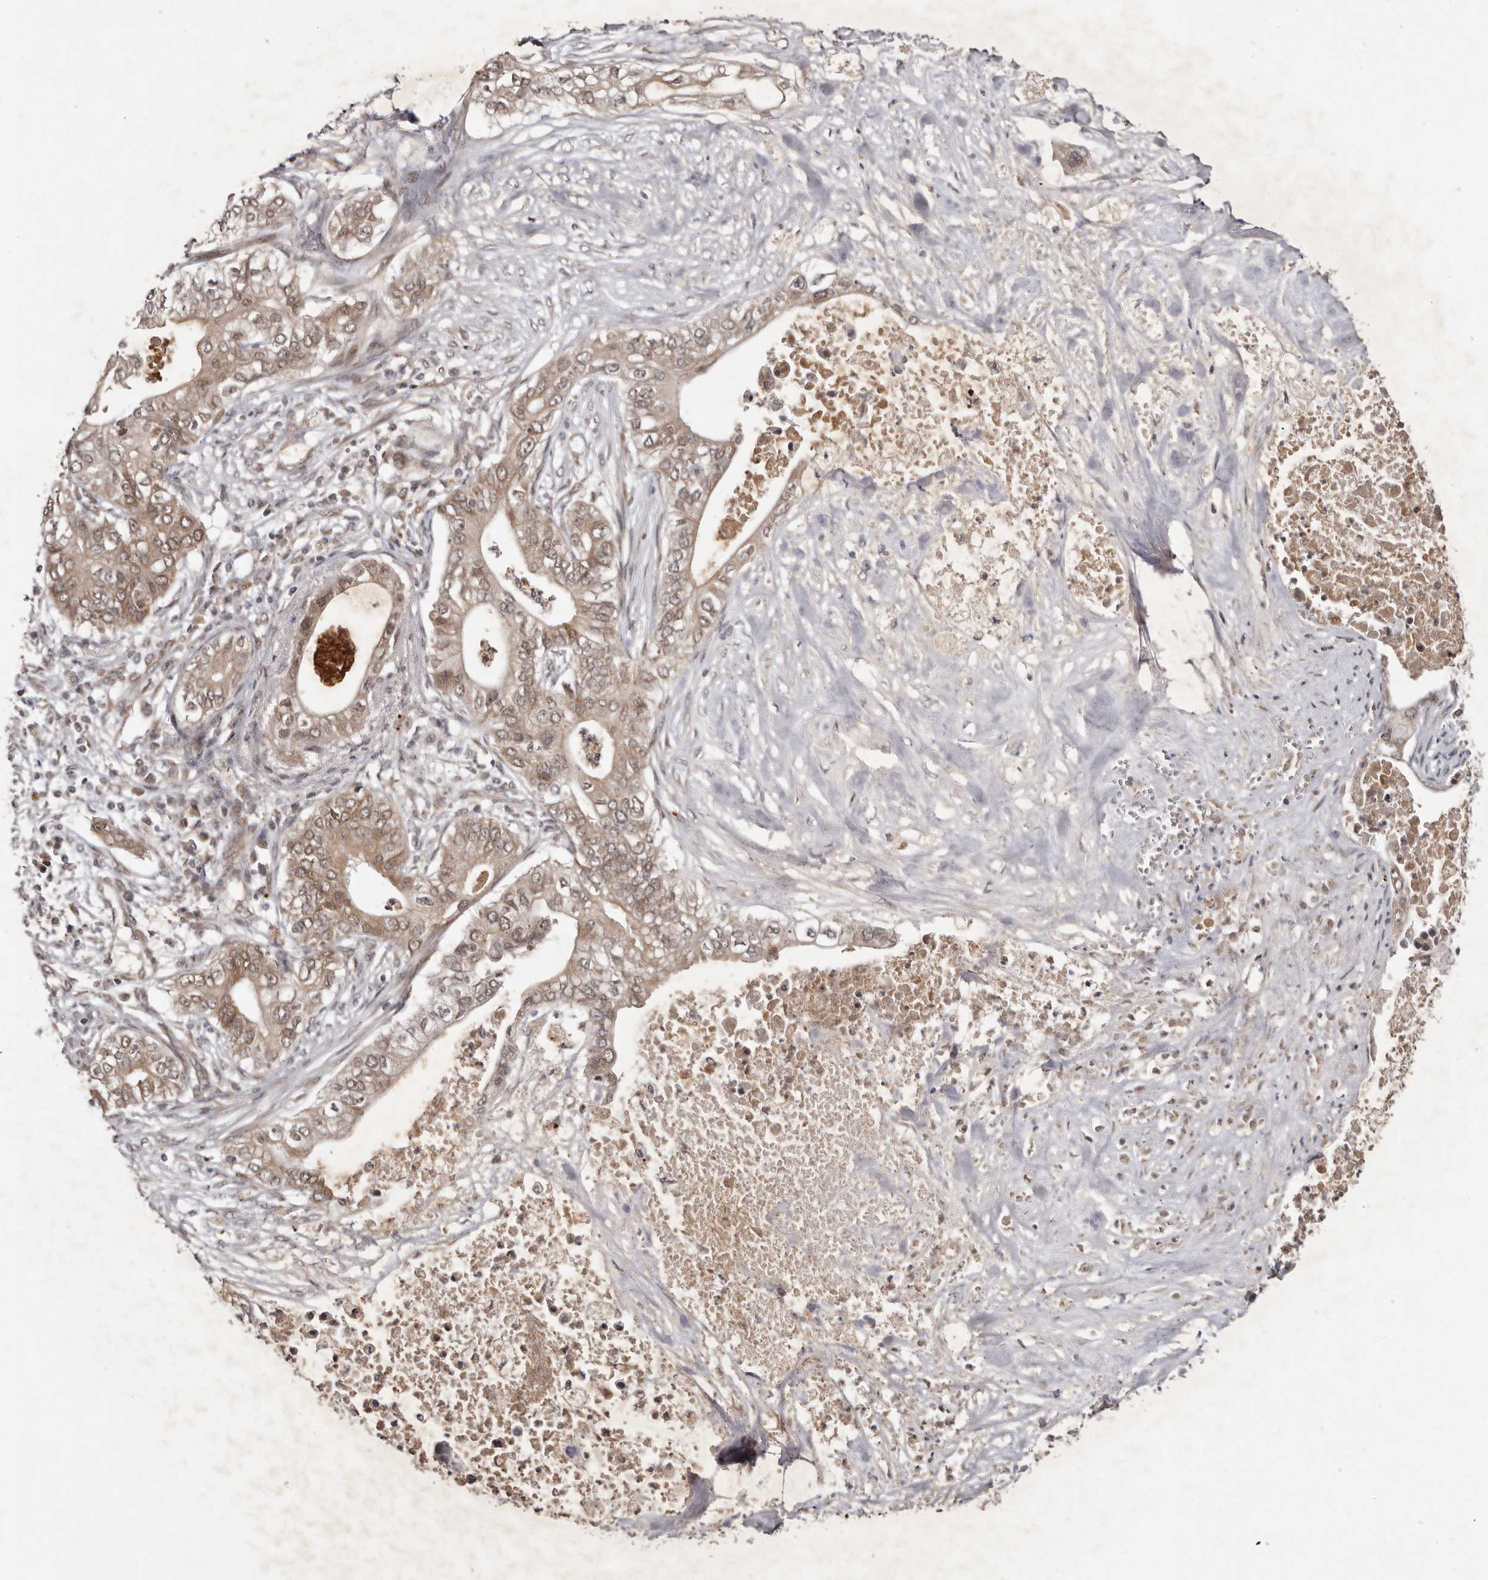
{"staining": {"intensity": "weak", "quantity": ">75%", "location": "cytoplasmic/membranous,nuclear"}, "tissue": "pancreatic cancer", "cell_type": "Tumor cells", "image_type": "cancer", "snomed": [{"axis": "morphology", "description": "Adenocarcinoma, NOS"}, {"axis": "topography", "description": "Pancreas"}], "caption": "DAB (3,3'-diaminobenzidine) immunohistochemical staining of adenocarcinoma (pancreatic) demonstrates weak cytoplasmic/membranous and nuclear protein expression in about >75% of tumor cells.", "gene": "ABL1", "patient": {"sex": "female", "age": 78}}